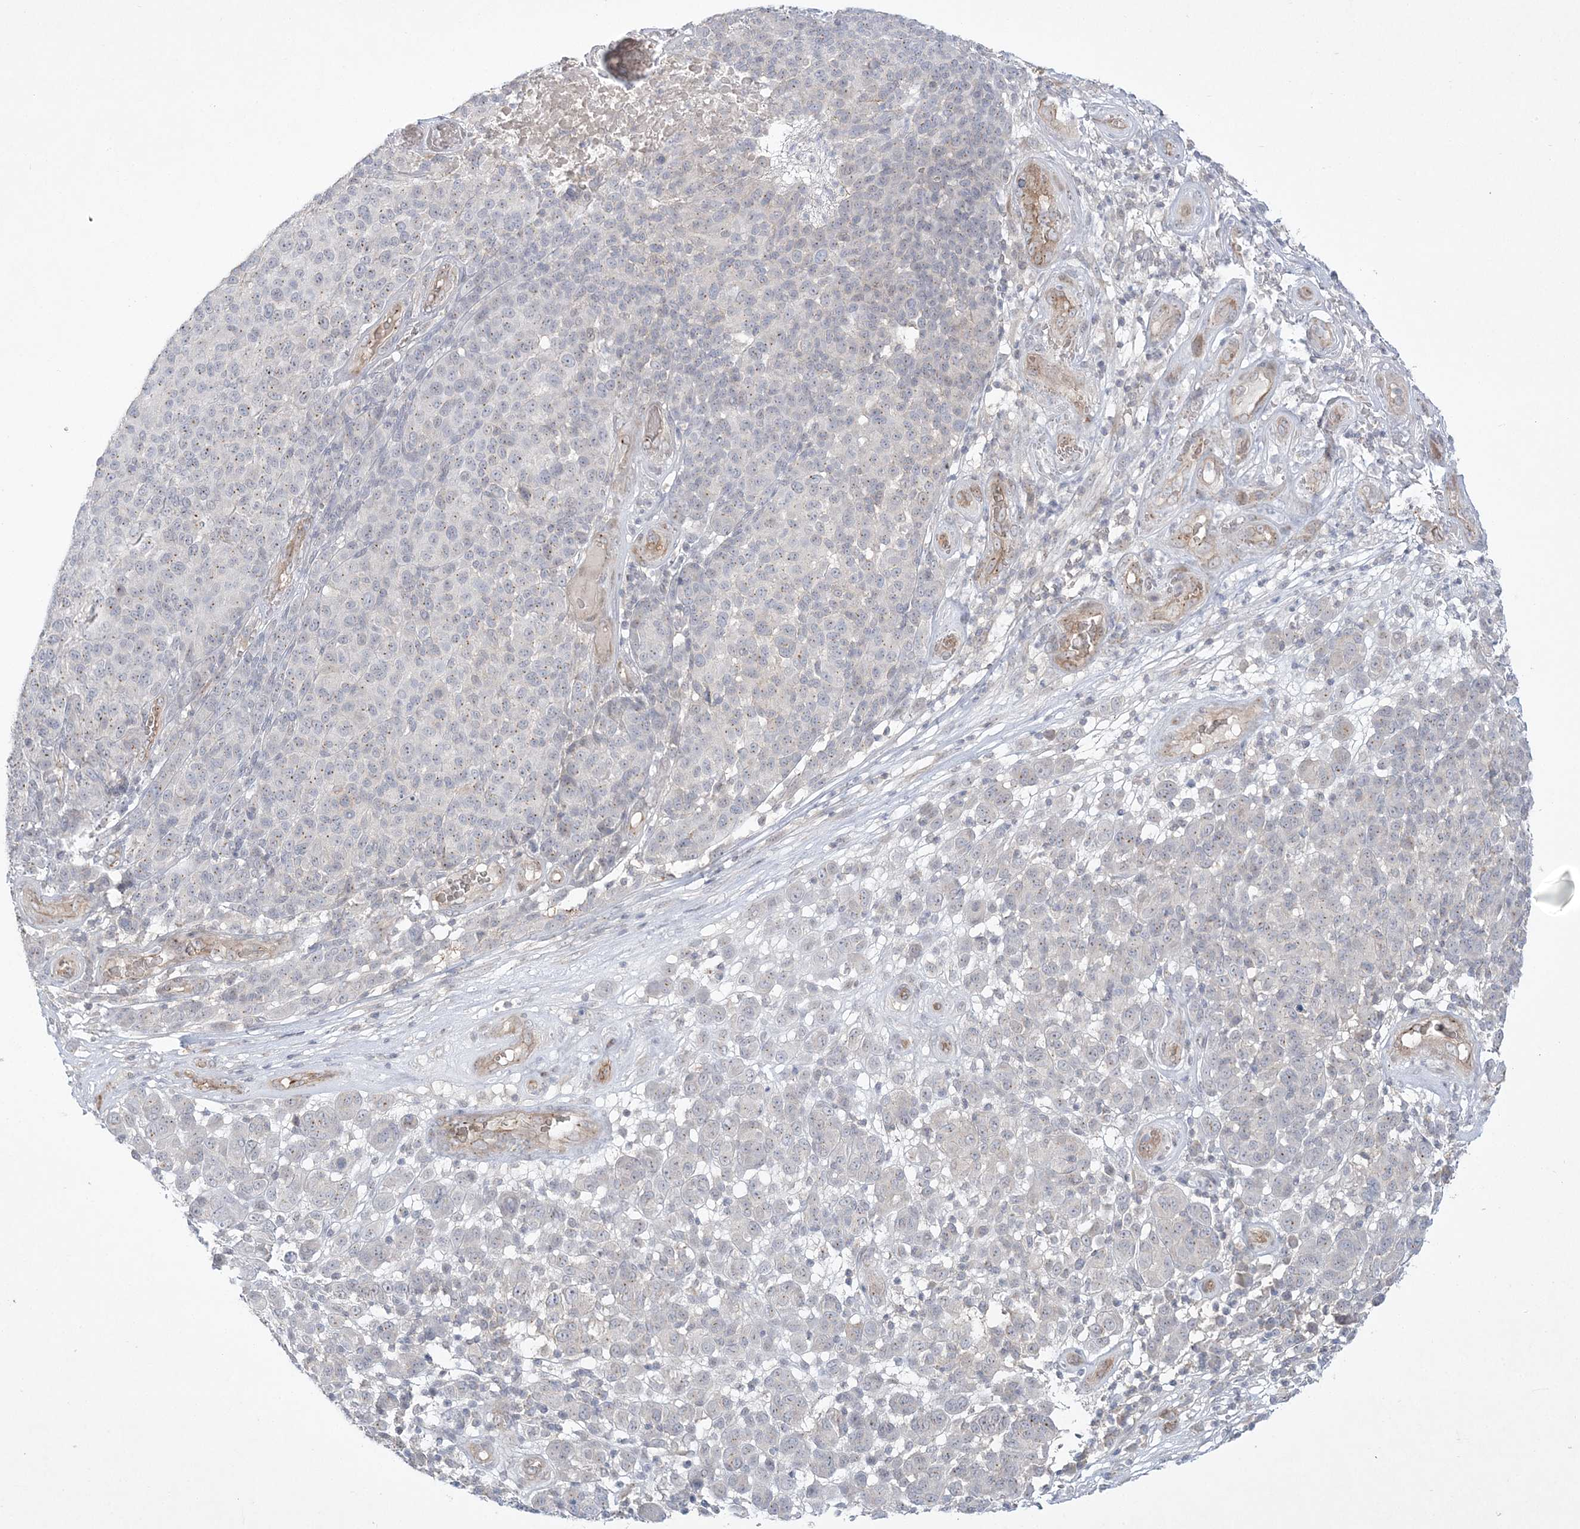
{"staining": {"intensity": "weak", "quantity": "<25%", "location": "cytoplasmic/membranous"}, "tissue": "melanoma", "cell_type": "Tumor cells", "image_type": "cancer", "snomed": [{"axis": "morphology", "description": "Malignant melanoma, NOS"}, {"axis": "topography", "description": "Skin"}], "caption": "Human melanoma stained for a protein using immunohistochemistry shows no positivity in tumor cells.", "gene": "ADAMTS12", "patient": {"sex": "male", "age": 49}}